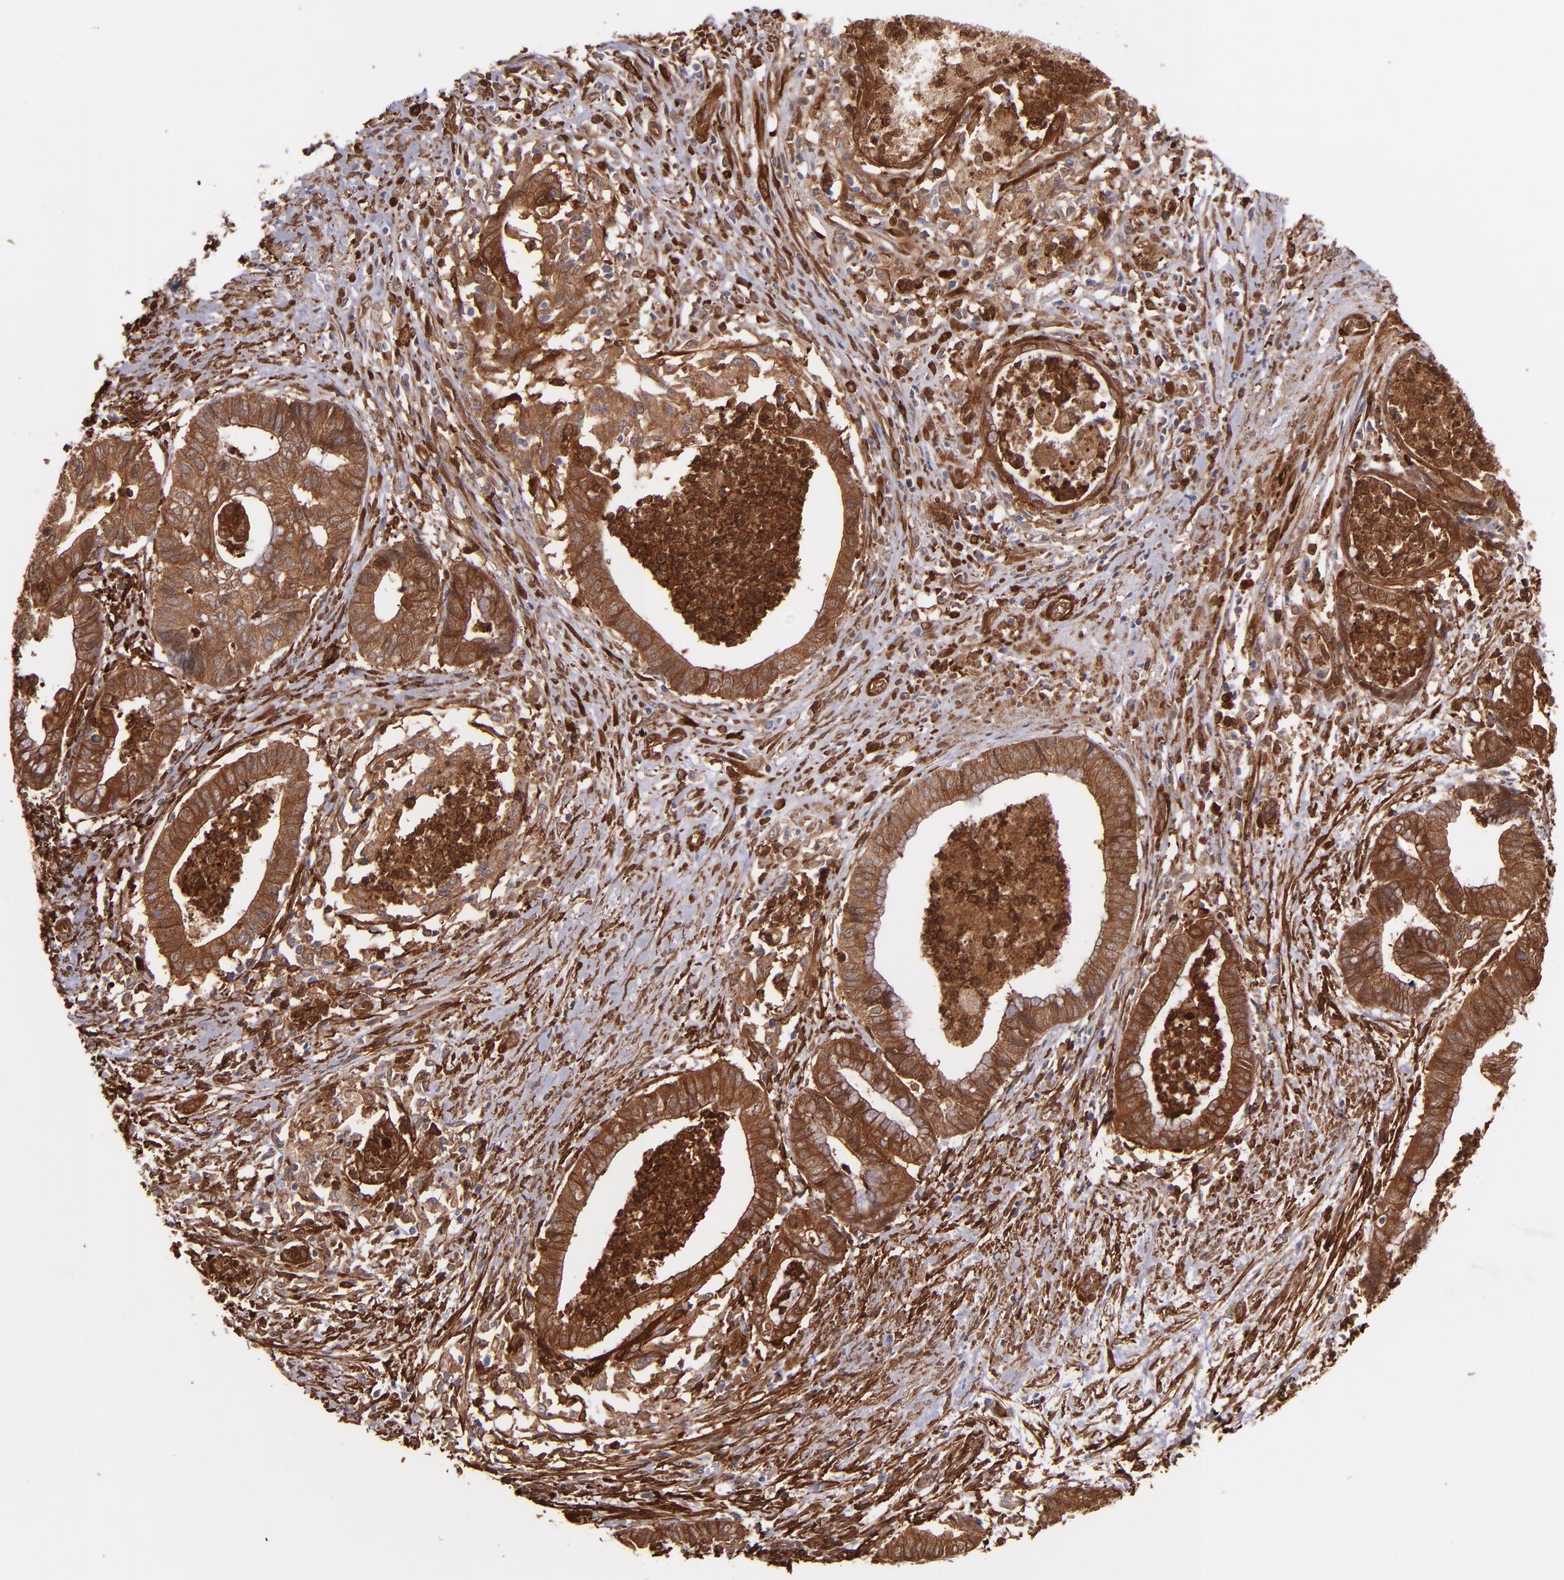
{"staining": {"intensity": "moderate", "quantity": "25%-75%", "location": "cytoplasmic/membranous"}, "tissue": "endometrial cancer", "cell_type": "Tumor cells", "image_type": "cancer", "snomed": [{"axis": "morphology", "description": "Necrosis, NOS"}, {"axis": "morphology", "description": "Adenocarcinoma, NOS"}, {"axis": "topography", "description": "Endometrium"}], "caption": "Endometrial cancer (adenocarcinoma) stained for a protein exhibits moderate cytoplasmic/membranous positivity in tumor cells.", "gene": "VCL", "patient": {"sex": "female", "age": 79}}